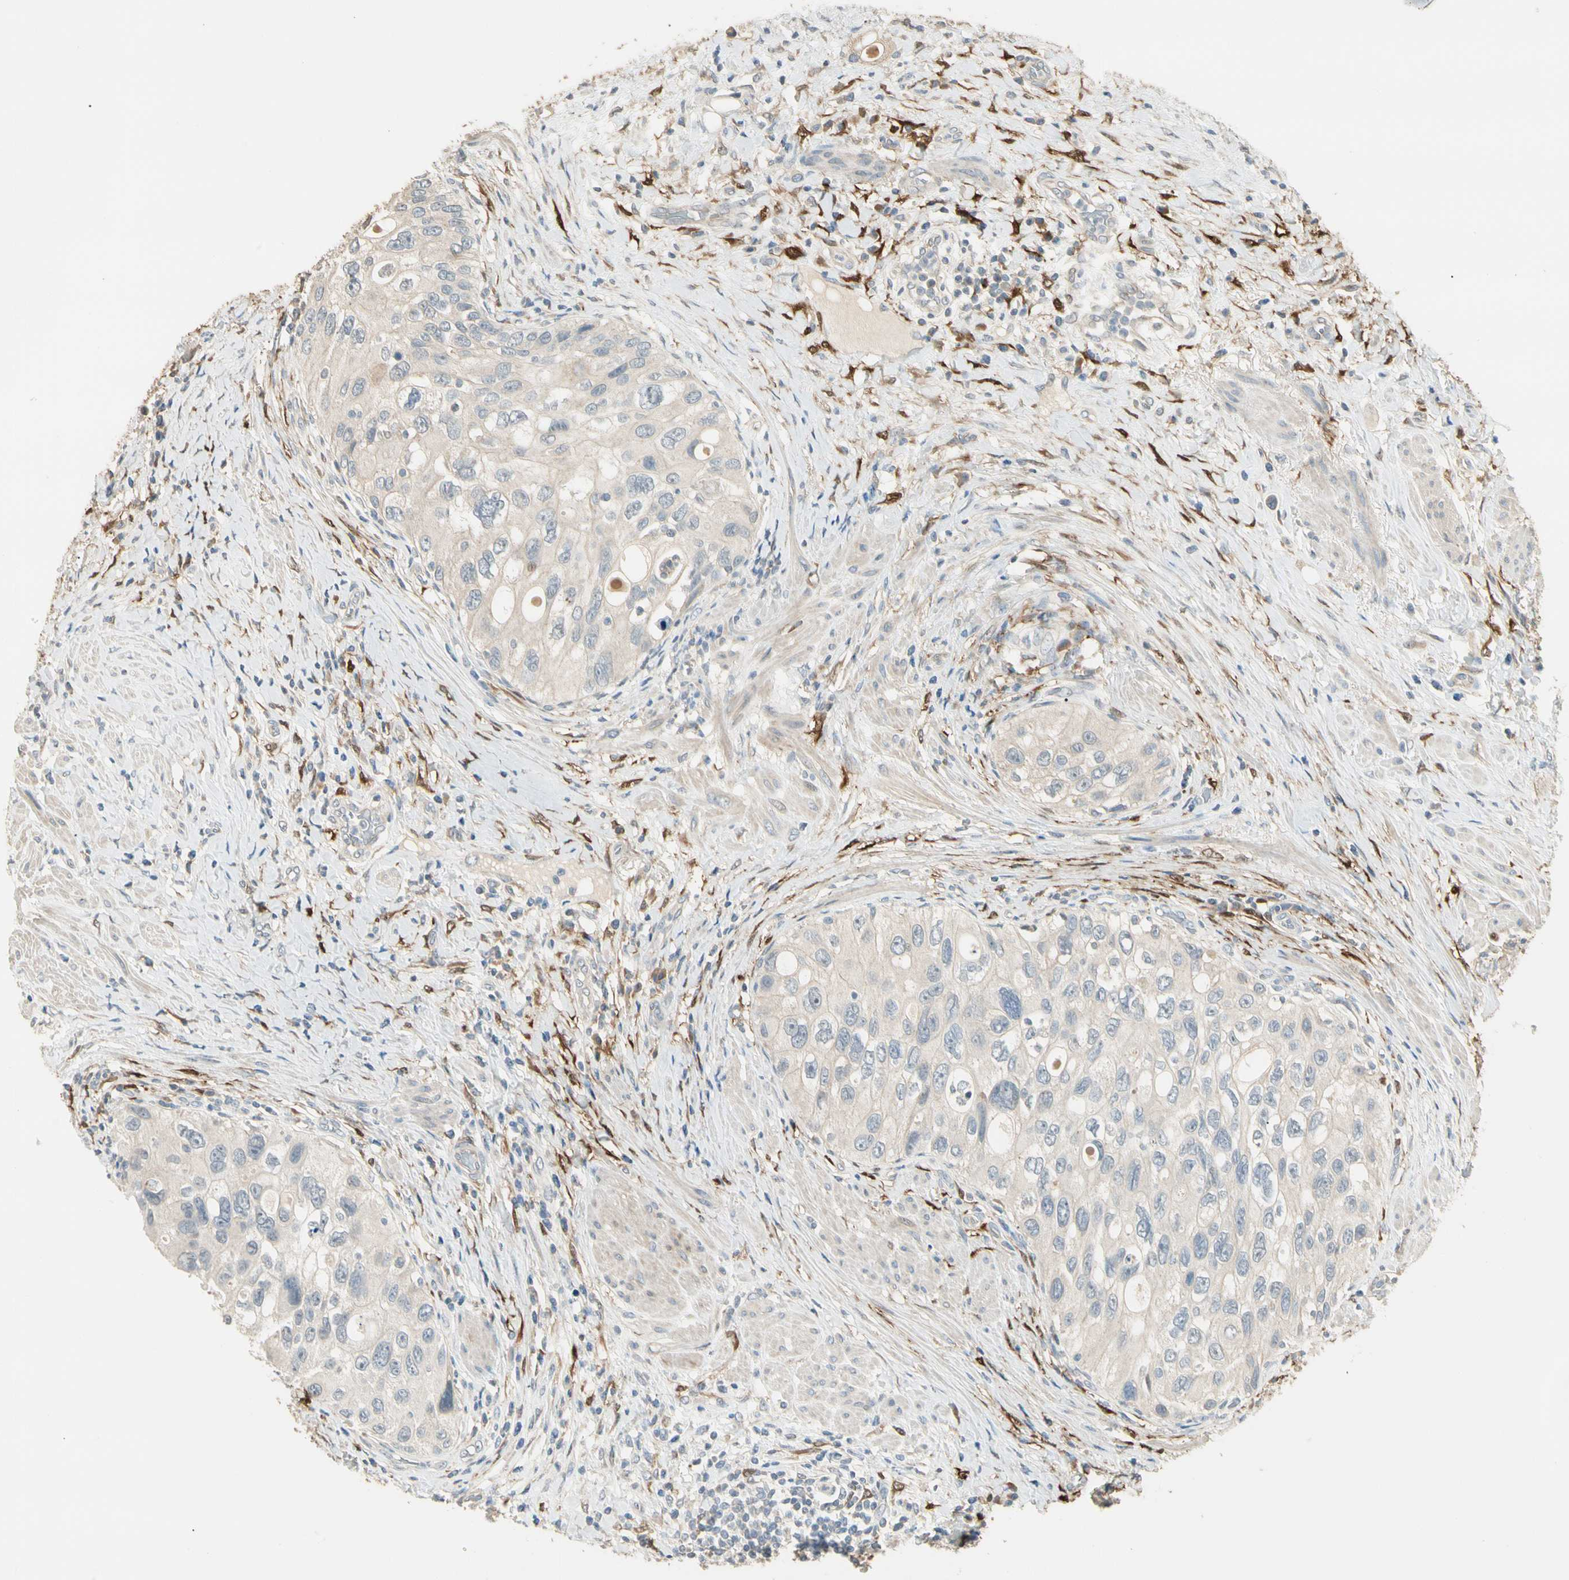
{"staining": {"intensity": "negative", "quantity": "none", "location": "none"}, "tissue": "urothelial cancer", "cell_type": "Tumor cells", "image_type": "cancer", "snomed": [{"axis": "morphology", "description": "Urothelial carcinoma, High grade"}, {"axis": "topography", "description": "Urinary bladder"}], "caption": "Tumor cells are negative for protein expression in human urothelial cancer. (DAB (3,3'-diaminobenzidine) immunohistochemistry (IHC), high magnification).", "gene": "GNE", "patient": {"sex": "female", "age": 56}}